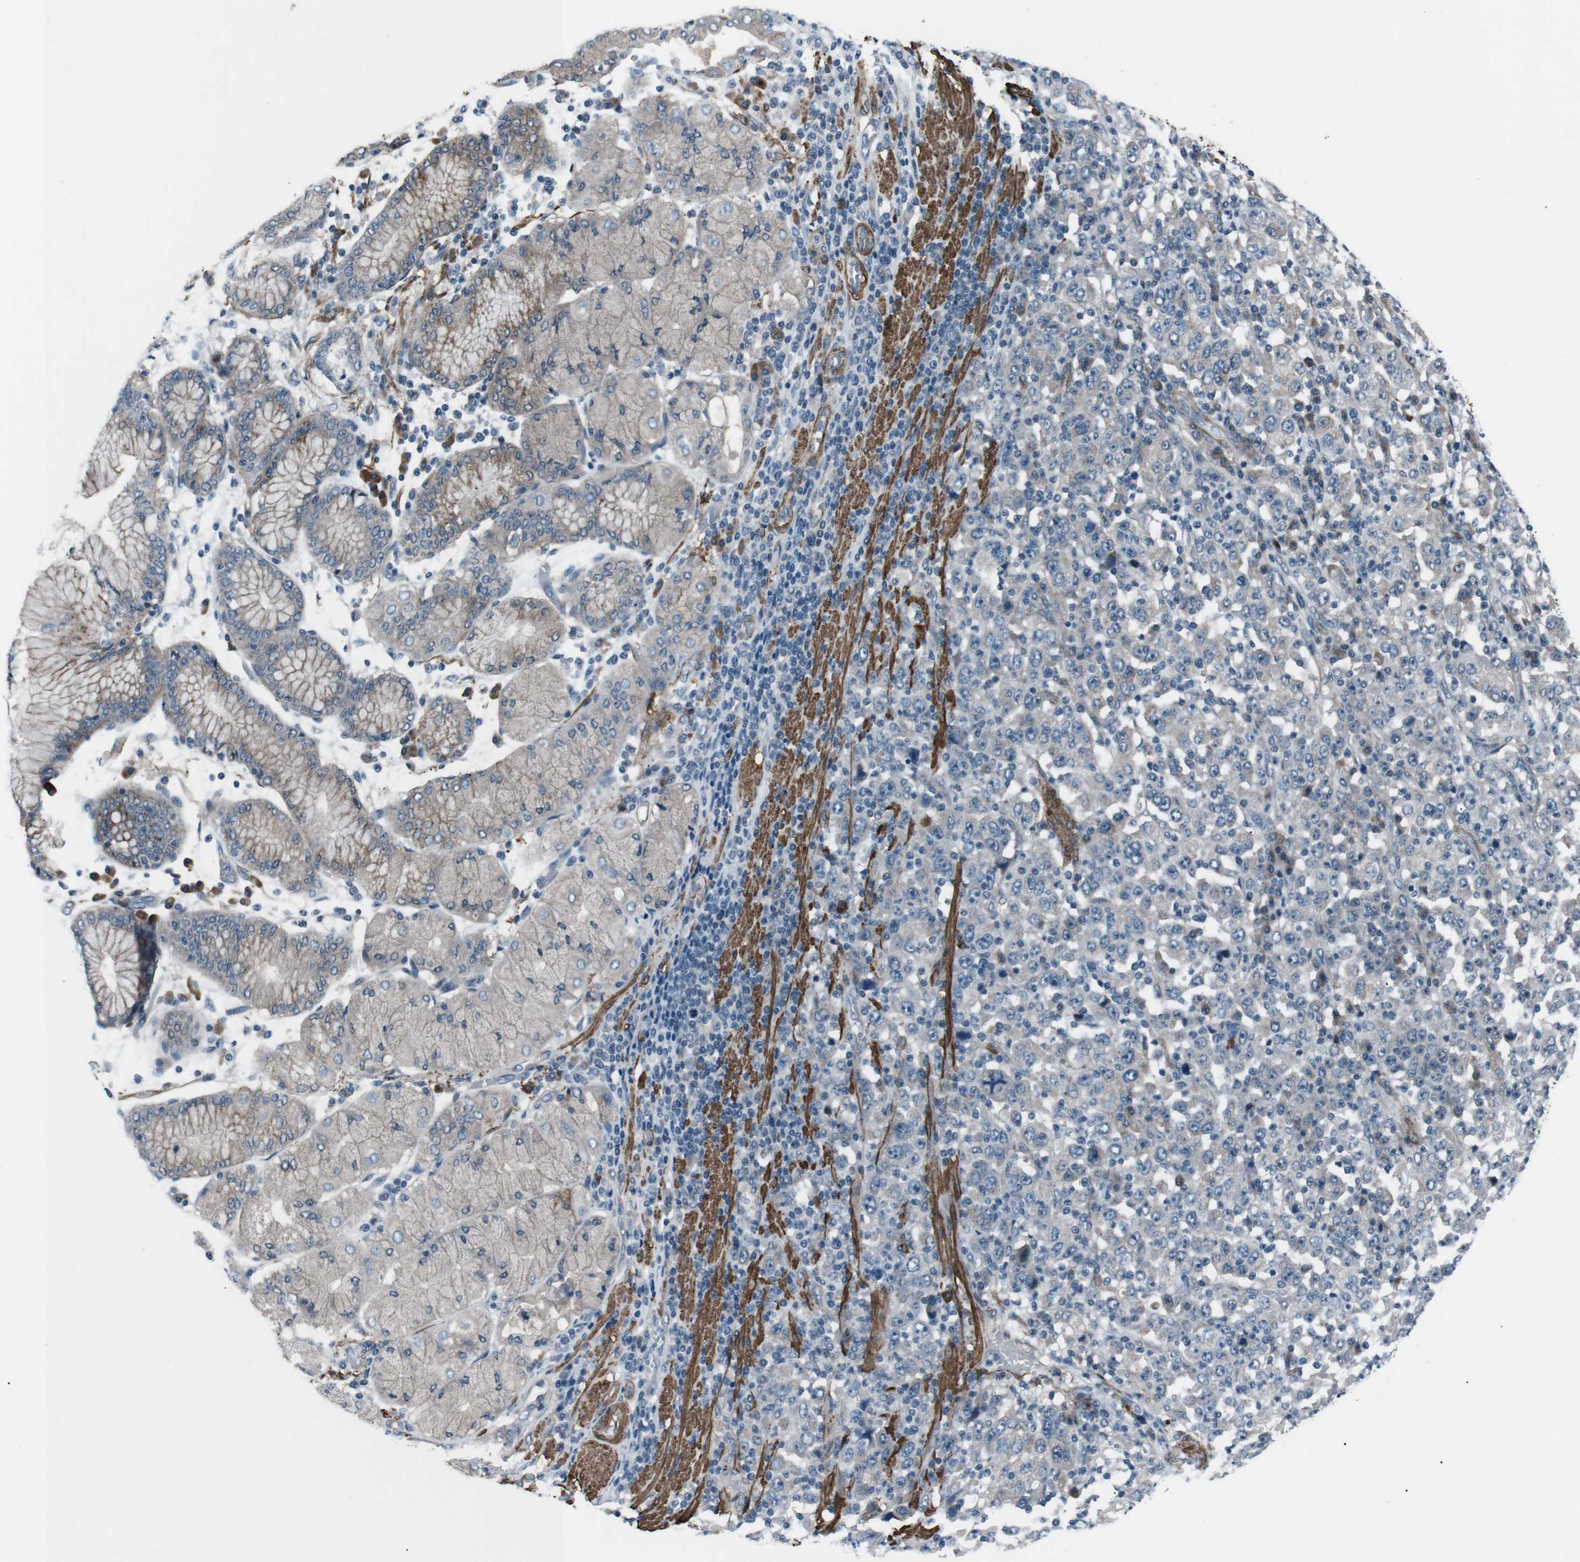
{"staining": {"intensity": "negative", "quantity": "none", "location": "none"}, "tissue": "stomach cancer", "cell_type": "Tumor cells", "image_type": "cancer", "snomed": [{"axis": "morphology", "description": "Normal tissue, NOS"}, {"axis": "morphology", "description": "Adenocarcinoma, NOS"}, {"axis": "topography", "description": "Stomach, upper"}, {"axis": "topography", "description": "Stomach"}], "caption": "The immunohistochemistry (IHC) photomicrograph has no significant staining in tumor cells of adenocarcinoma (stomach) tissue.", "gene": "PDLIM5", "patient": {"sex": "male", "age": 59}}